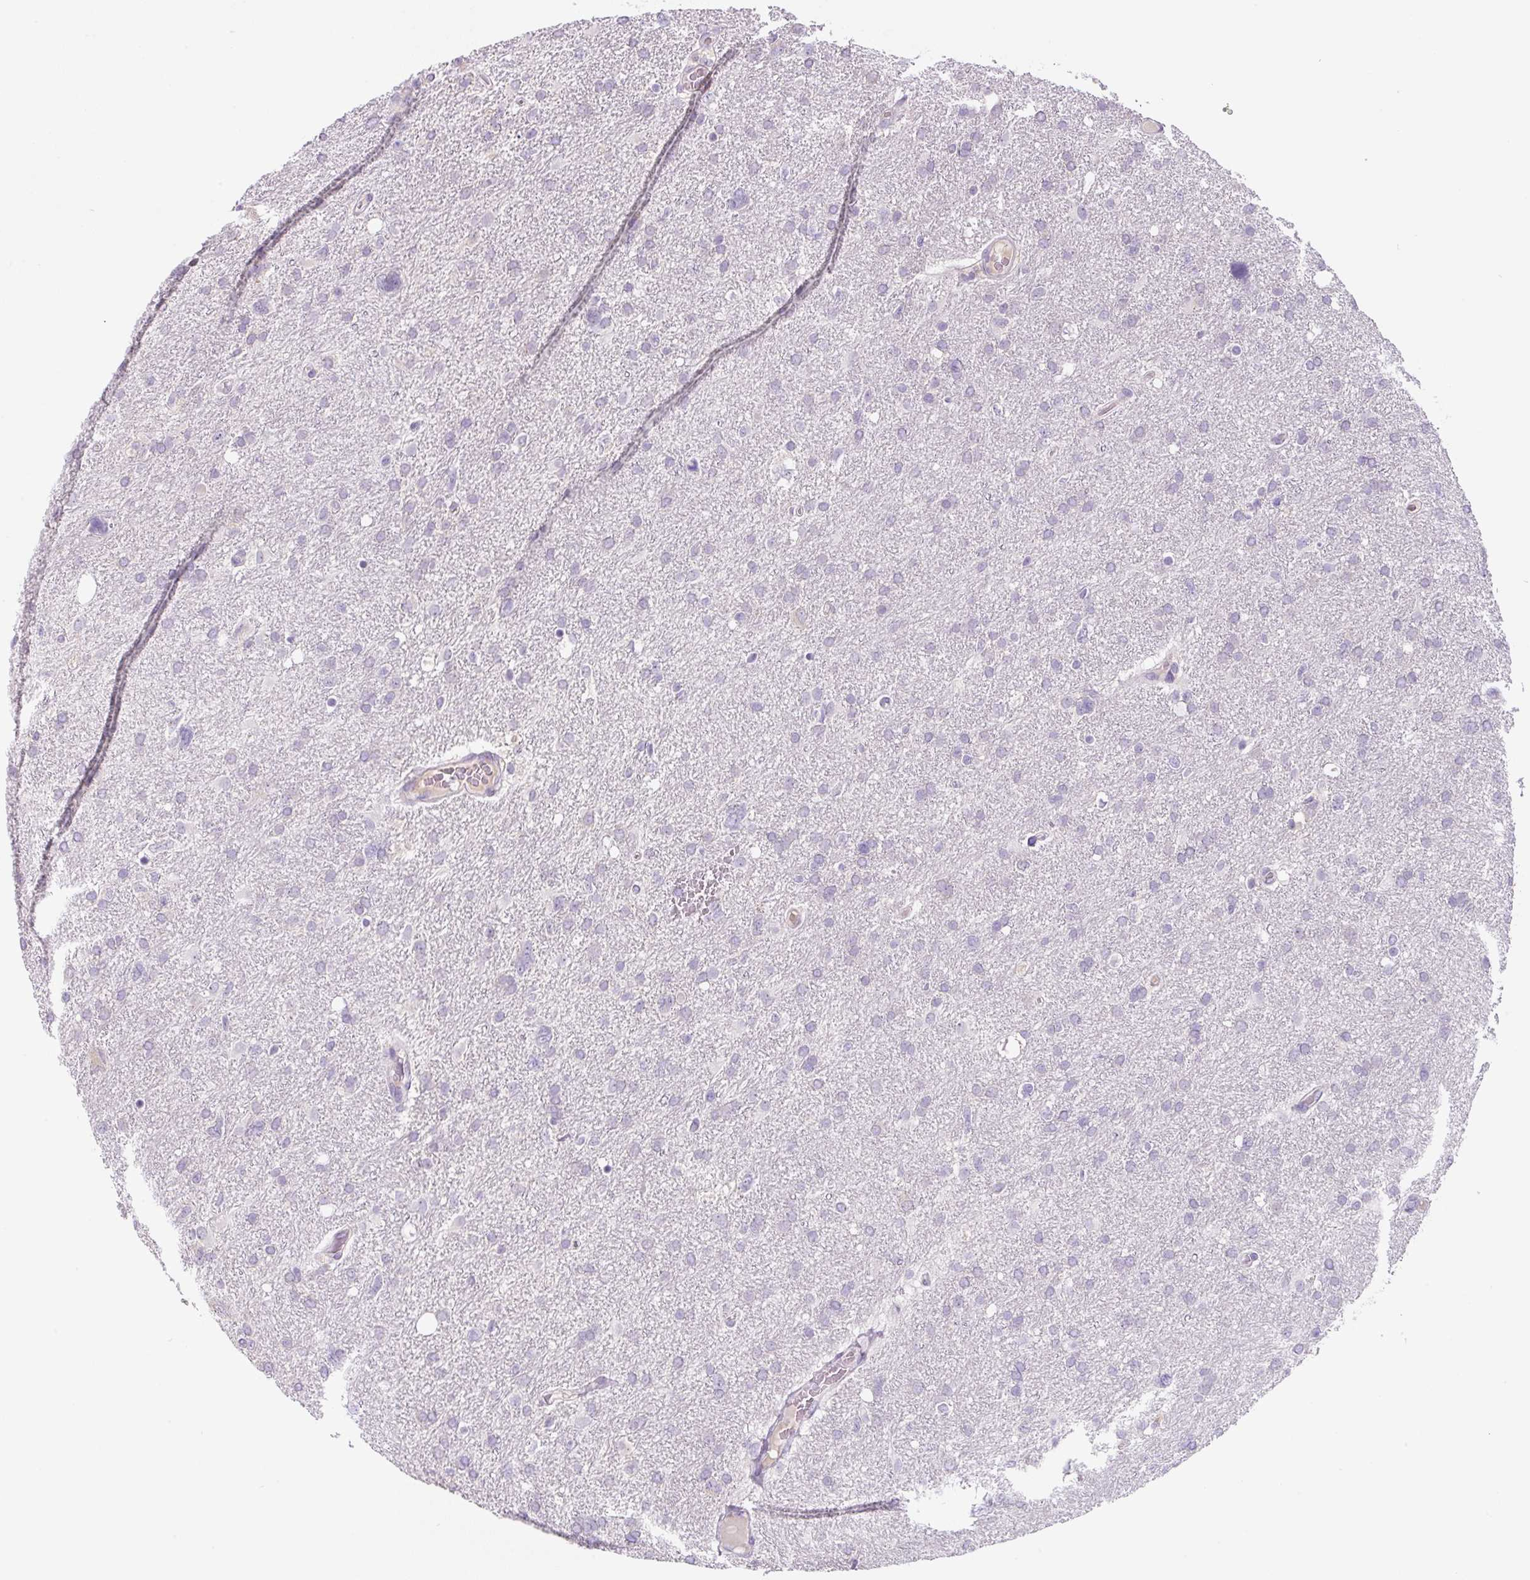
{"staining": {"intensity": "negative", "quantity": "none", "location": "none"}, "tissue": "glioma", "cell_type": "Tumor cells", "image_type": "cancer", "snomed": [{"axis": "morphology", "description": "Glioma, malignant, High grade"}, {"axis": "topography", "description": "Brain"}], "caption": "An immunohistochemistry (IHC) photomicrograph of malignant glioma (high-grade) is shown. There is no staining in tumor cells of malignant glioma (high-grade).", "gene": "FZD5", "patient": {"sex": "male", "age": 61}}